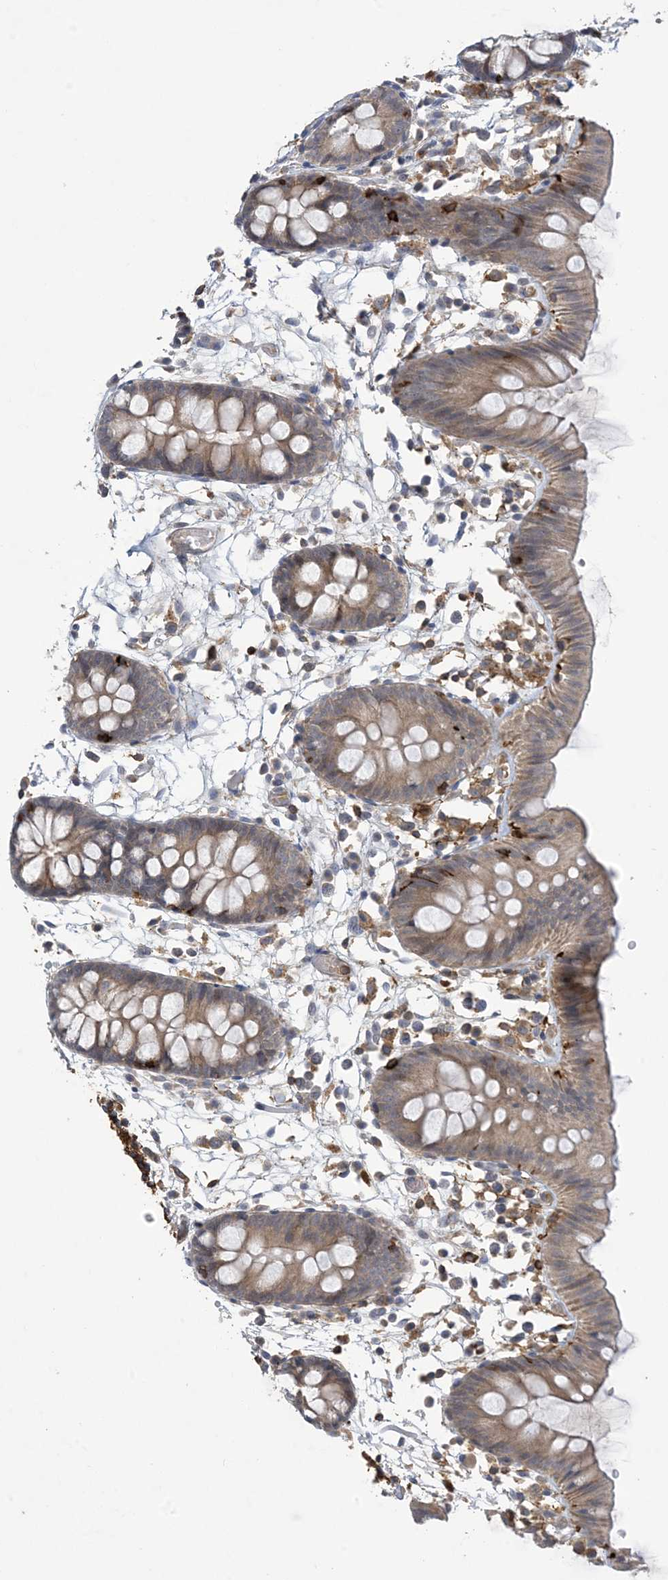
{"staining": {"intensity": "weak", "quantity": ">75%", "location": "cytoplasmic/membranous"}, "tissue": "colon", "cell_type": "Endothelial cells", "image_type": "normal", "snomed": [{"axis": "morphology", "description": "Normal tissue, NOS"}, {"axis": "topography", "description": "Colon"}], "caption": "High-magnification brightfield microscopy of normal colon stained with DAB (3,3'-diaminobenzidine) (brown) and counterstained with hematoxylin (blue). endothelial cells exhibit weak cytoplasmic/membranous staining is appreciated in approximately>75% of cells.", "gene": "AK9", "patient": {"sex": "male", "age": 56}}